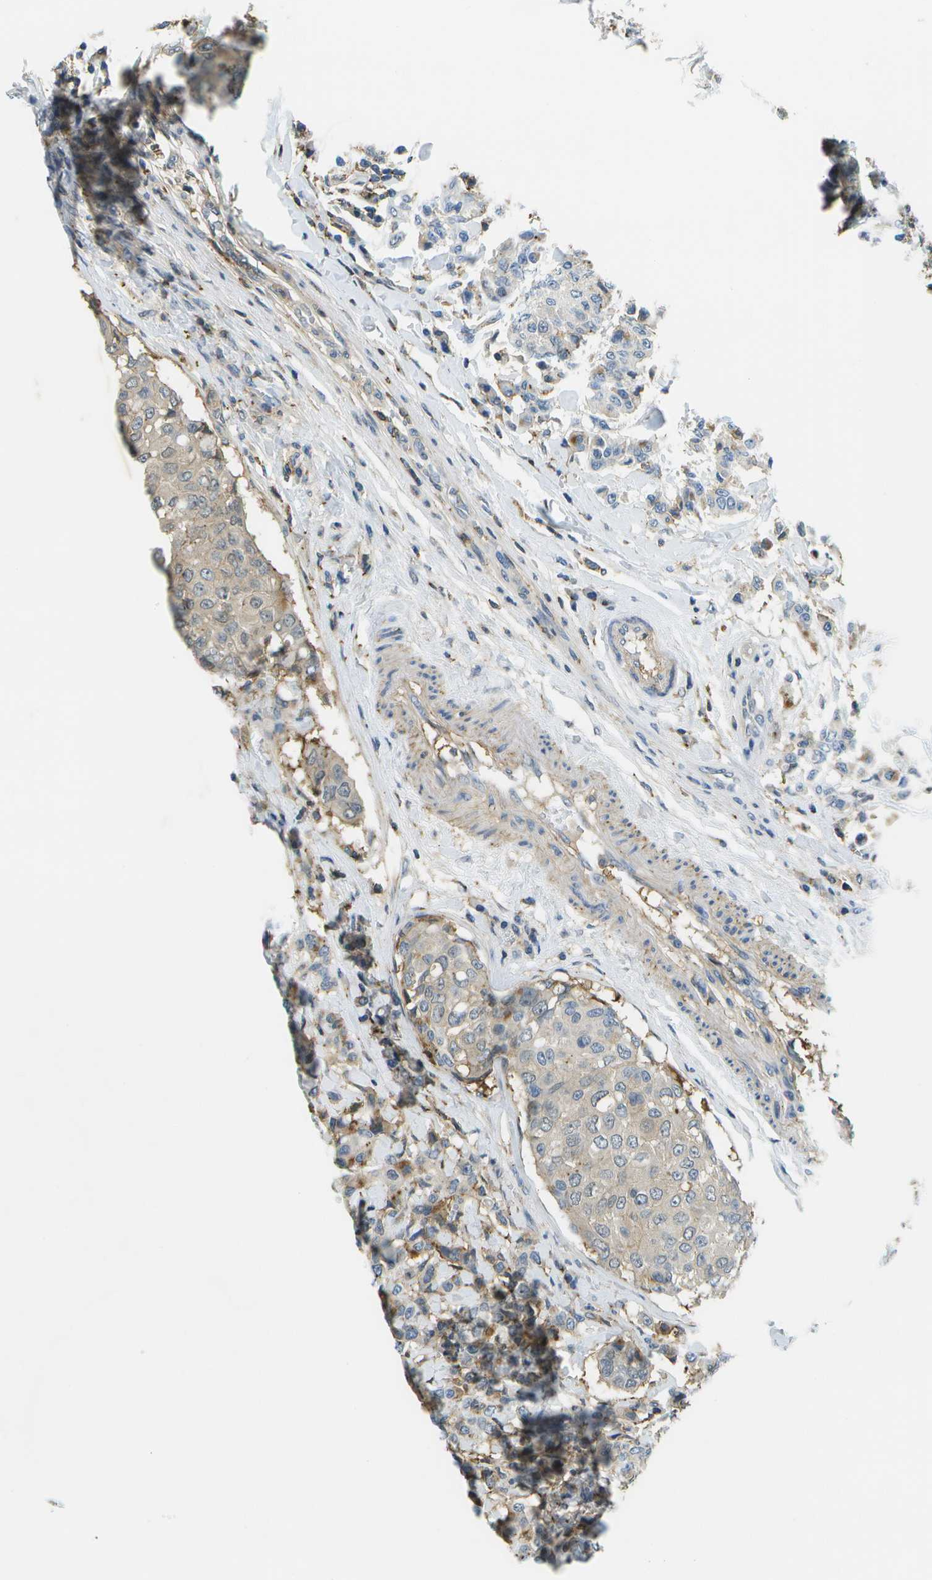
{"staining": {"intensity": "moderate", "quantity": "<25%", "location": "cytoplasmic/membranous"}, "tissue": "breast cancer", "cell_type": "Tumor cells", "image_type": "cancer", "snomed": [{"axis": "morphology", "description": "Duct carcinoma"}, {"axis": "topography", "description": "Breast"}], "caption": "A low amount of moderate cytoplasmic/membranous expression is appreciated in about <25% of tumor cells in infiltrating ductal carcinoma (breast) tissue.", "gene": "LRRC66", "patient": {"sex": "female", "age": 27}}